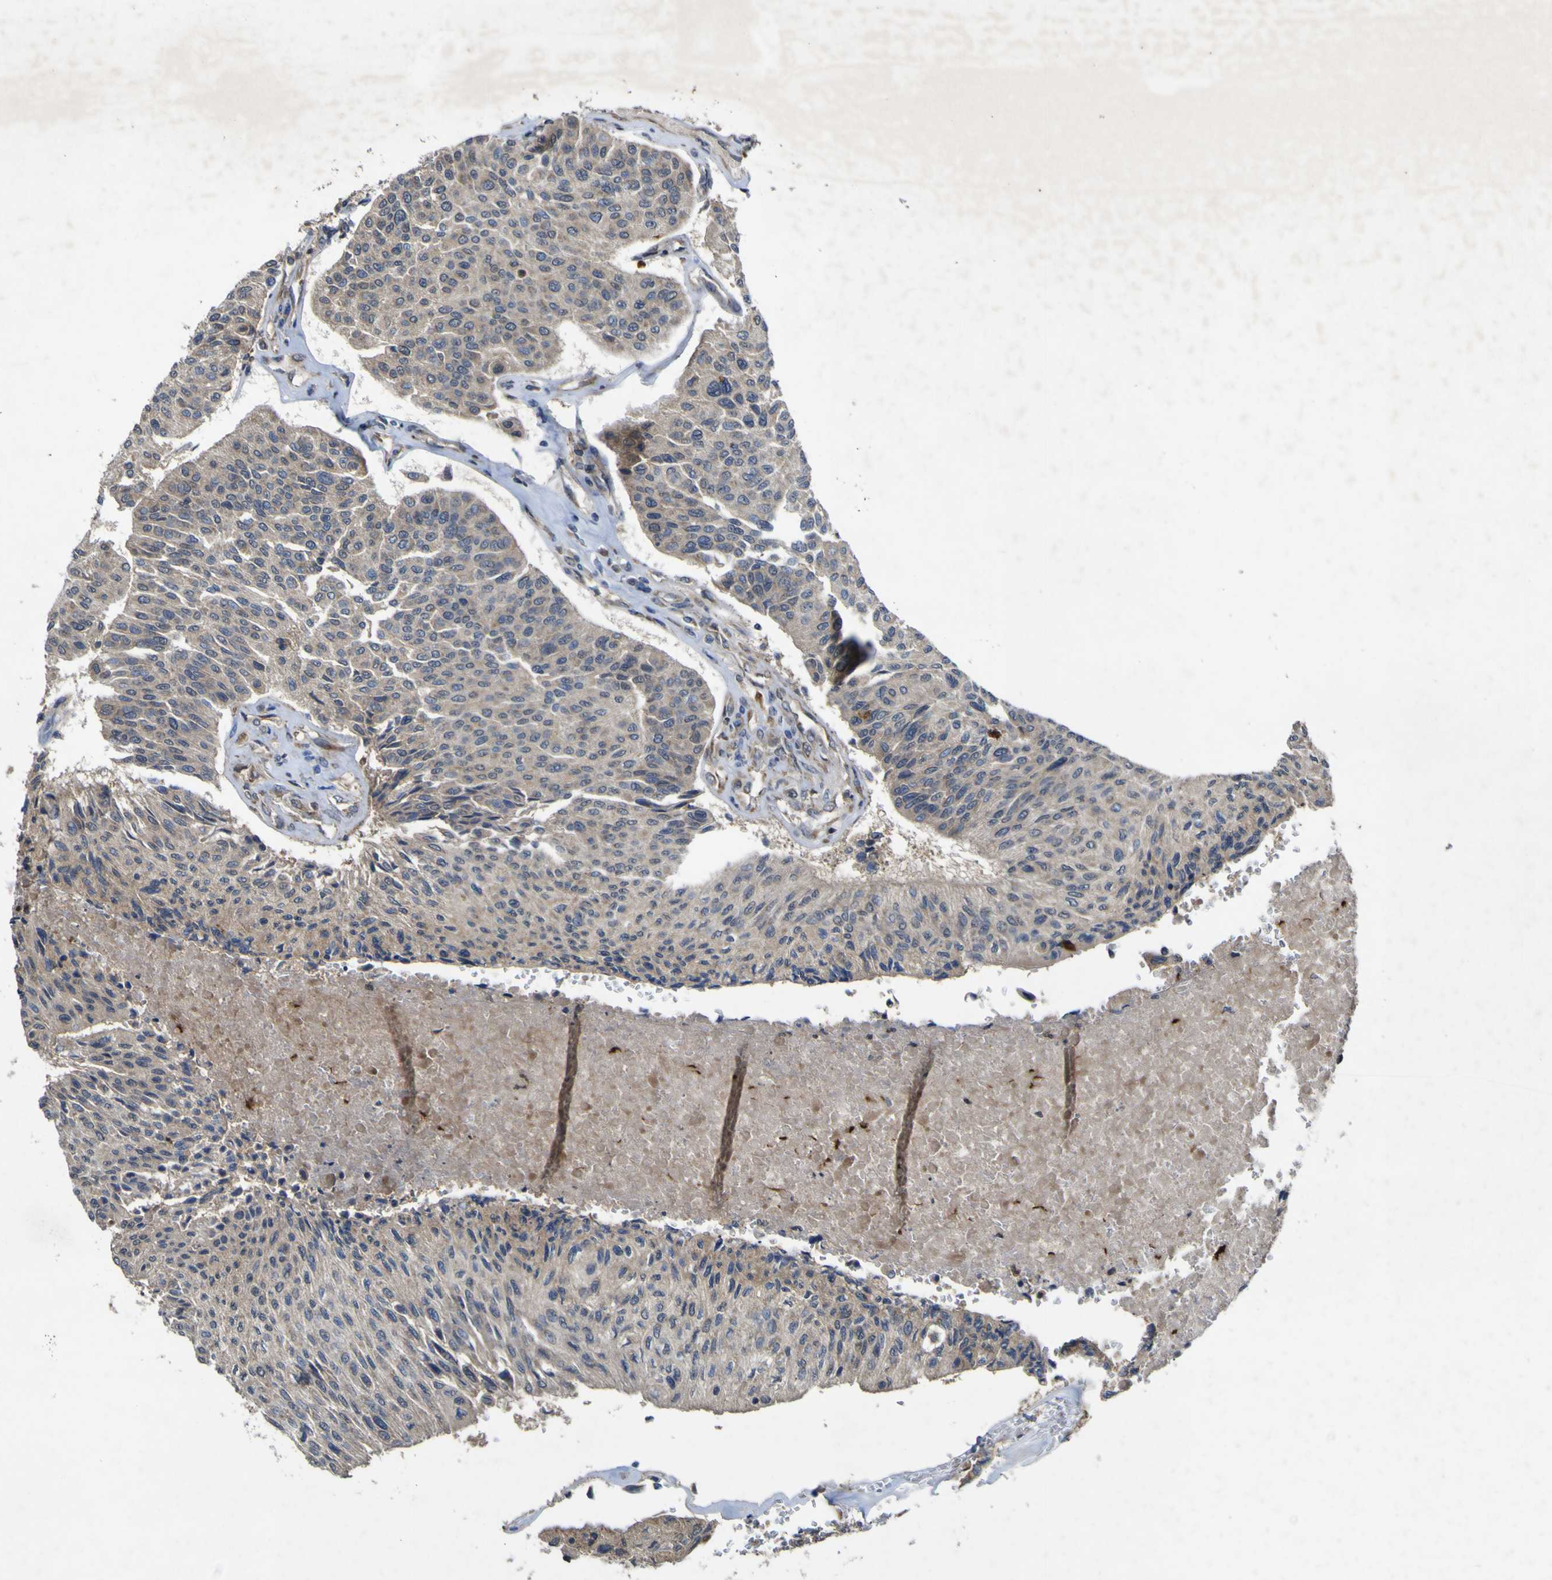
{"staining": {"intensity": "moderate", "quantity": ">75%", "location": "cytoplasmic/membranous"}, "tissue": "urothelial cancer", "cell_type": "Tumor cells", "image_type": "cancer", "snomed": [{"axis": "morphology", "description": "Urothelial carcinoma, High grade"}, {"axis": "topography", "description": "Urinary bladder"}], "caption": "Tumor cells demonstrate medium levels of moderate cytoplasmic/membranous expression in approximately >75% of cells in human urothelial carcinoma (high-grade). The protein of interest is shown in brown color, while the nuclei are stained blue.", "gene": "IRAK2", "patient": {"sex": "male", "age": 66}}